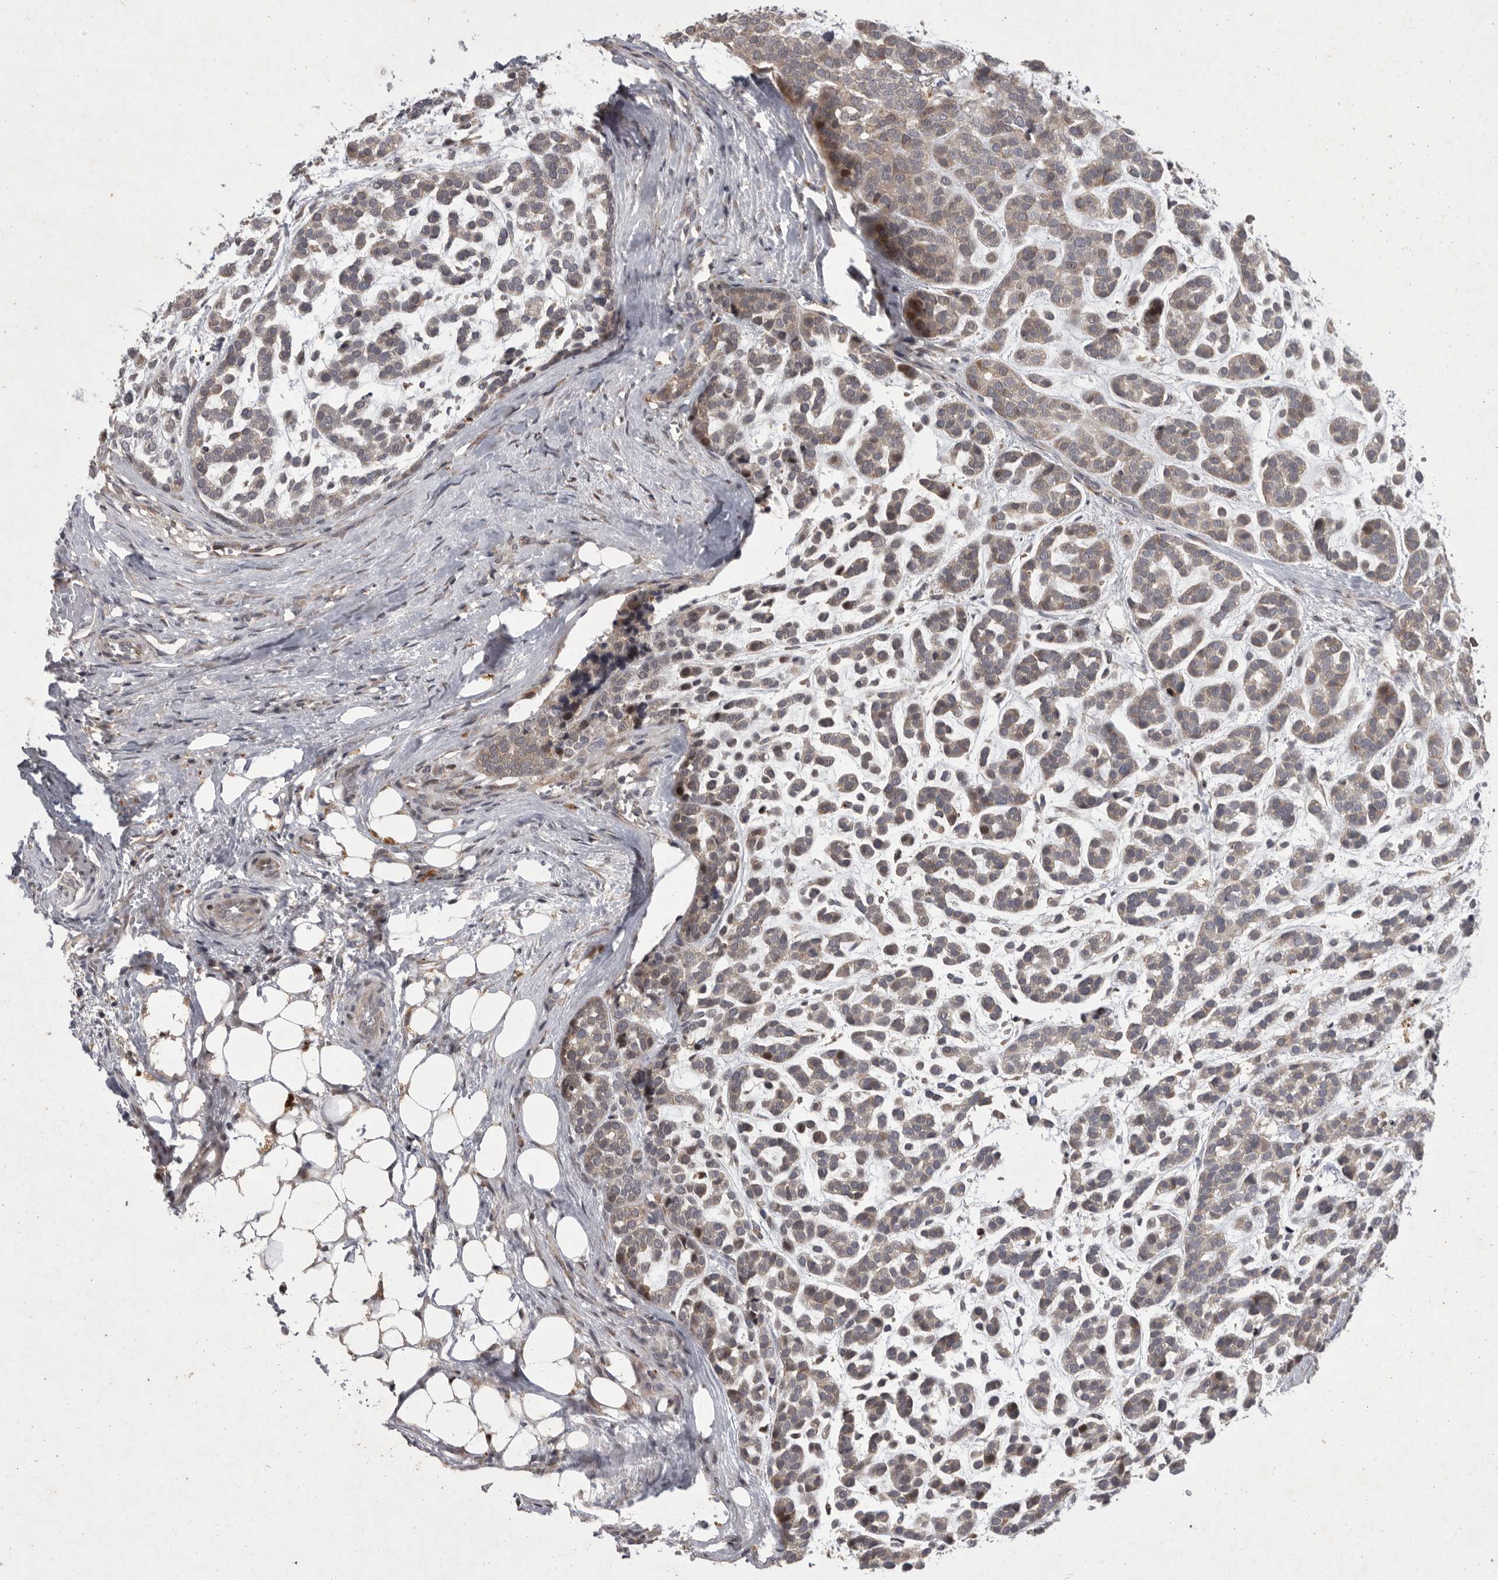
{"staining": {"intensity": "weak", "quantity": "25%-75%", "location": "cytoplasmic/membranous"}, "tissue": "head and neck cancer", "cell_type": "Tumor cells", "image_type": "cancer", "snomed": [{"axis": "morphology", "description": "Adenocarcinoma, NOS"}, {"axis": "morphology", "description": "Adenoma, NOS"}, {"axis": "topography", "description": "Head-Neck"}], "caption": "There is low levels of weak cytoplasmic/membranous staining in tumor cells of head and neck cancer, as demonstrated by immunohistochemical staining (brown color).", "gene": "MAN2A1", "patient": {"sex": "female", "age": 55}}